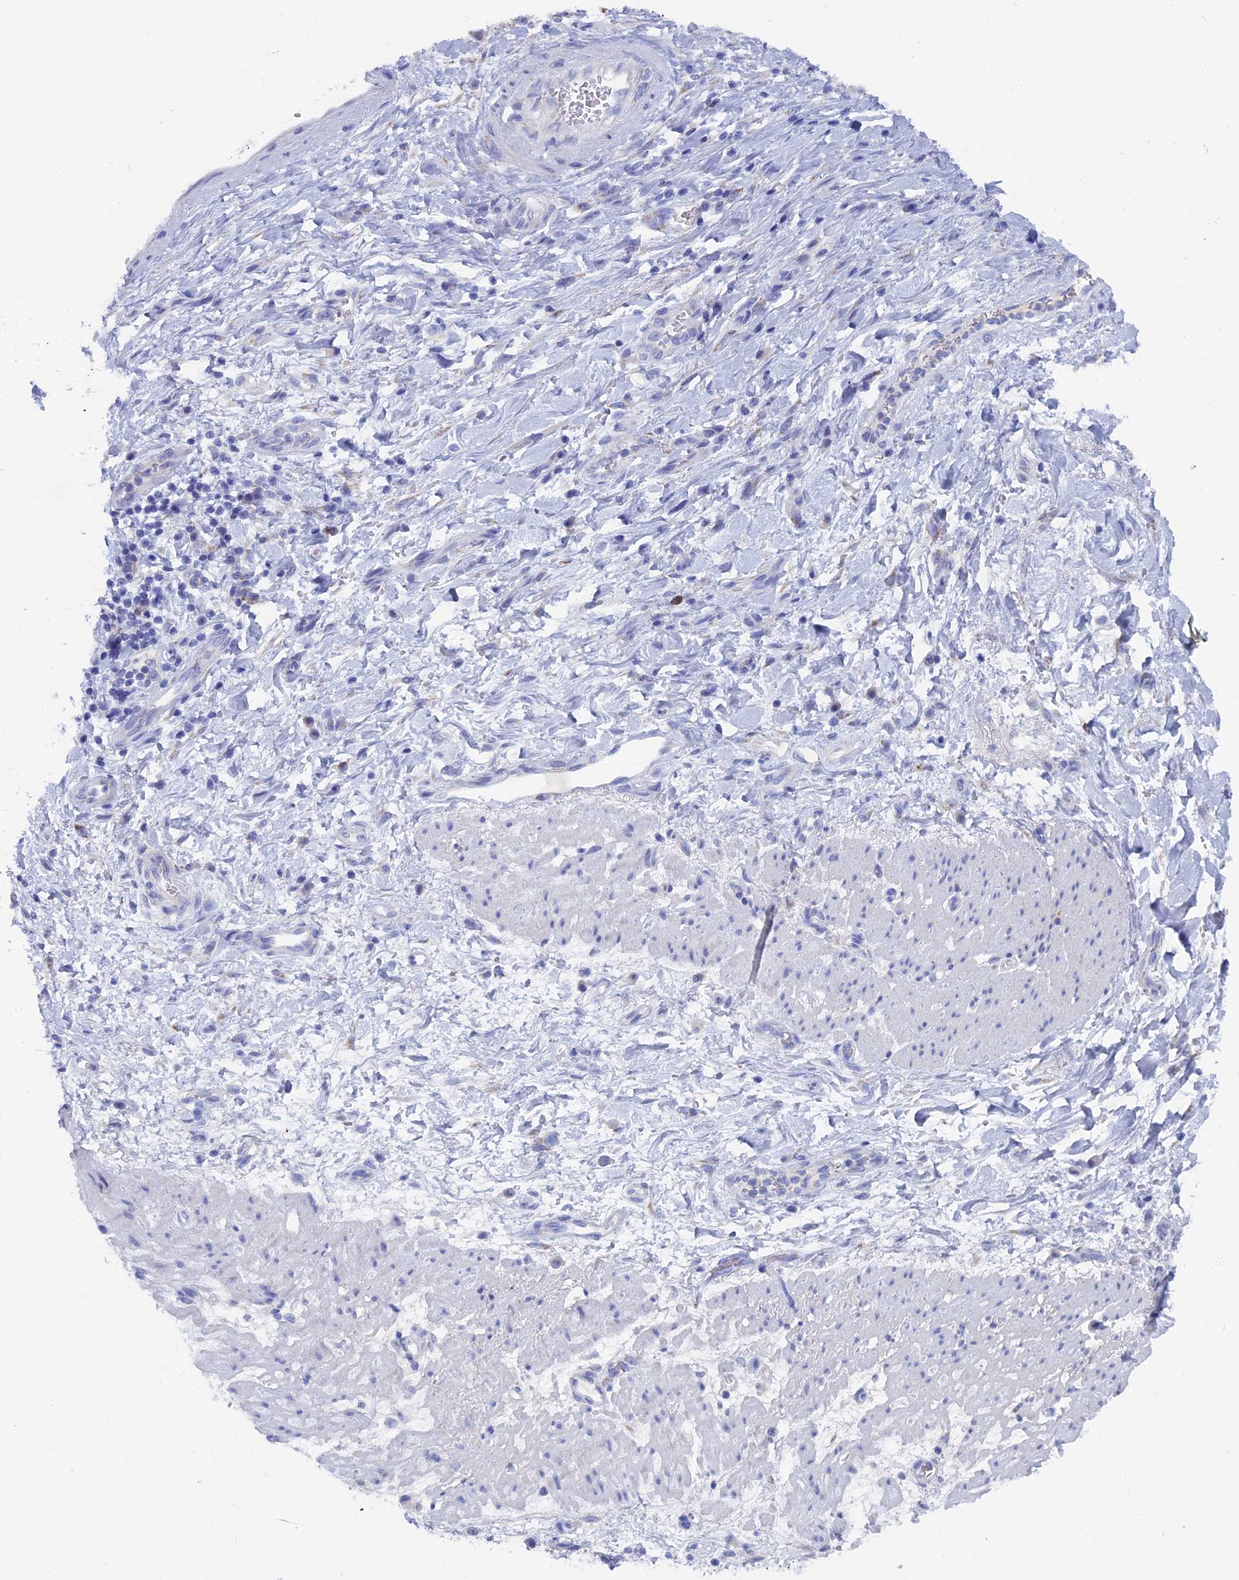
{"staining": {"intensity": "moderate", "quantity": "<25%", "location": "cytoplasmic/membranous"}, "tissue": "stomach cancer", "cell_type": "Tumor cells", "image_type": "cancer", "snomed": [{"axis": "morphology", "description": "Adenocarcinoma, NOS"}, {"axis": "topography", "description": "Stomach"}], "caption": "Immunohistochemistry of adenocarcinoma (stomach) demonstrates low levels of moderate cytoplasmic/membranous staining in approximately <25% of tumor cells. (DAB IHC, brown staining for protein, blue staining for nuclei).", "gene": "OAT", "patient": {"sex": "male", "age": 48}}